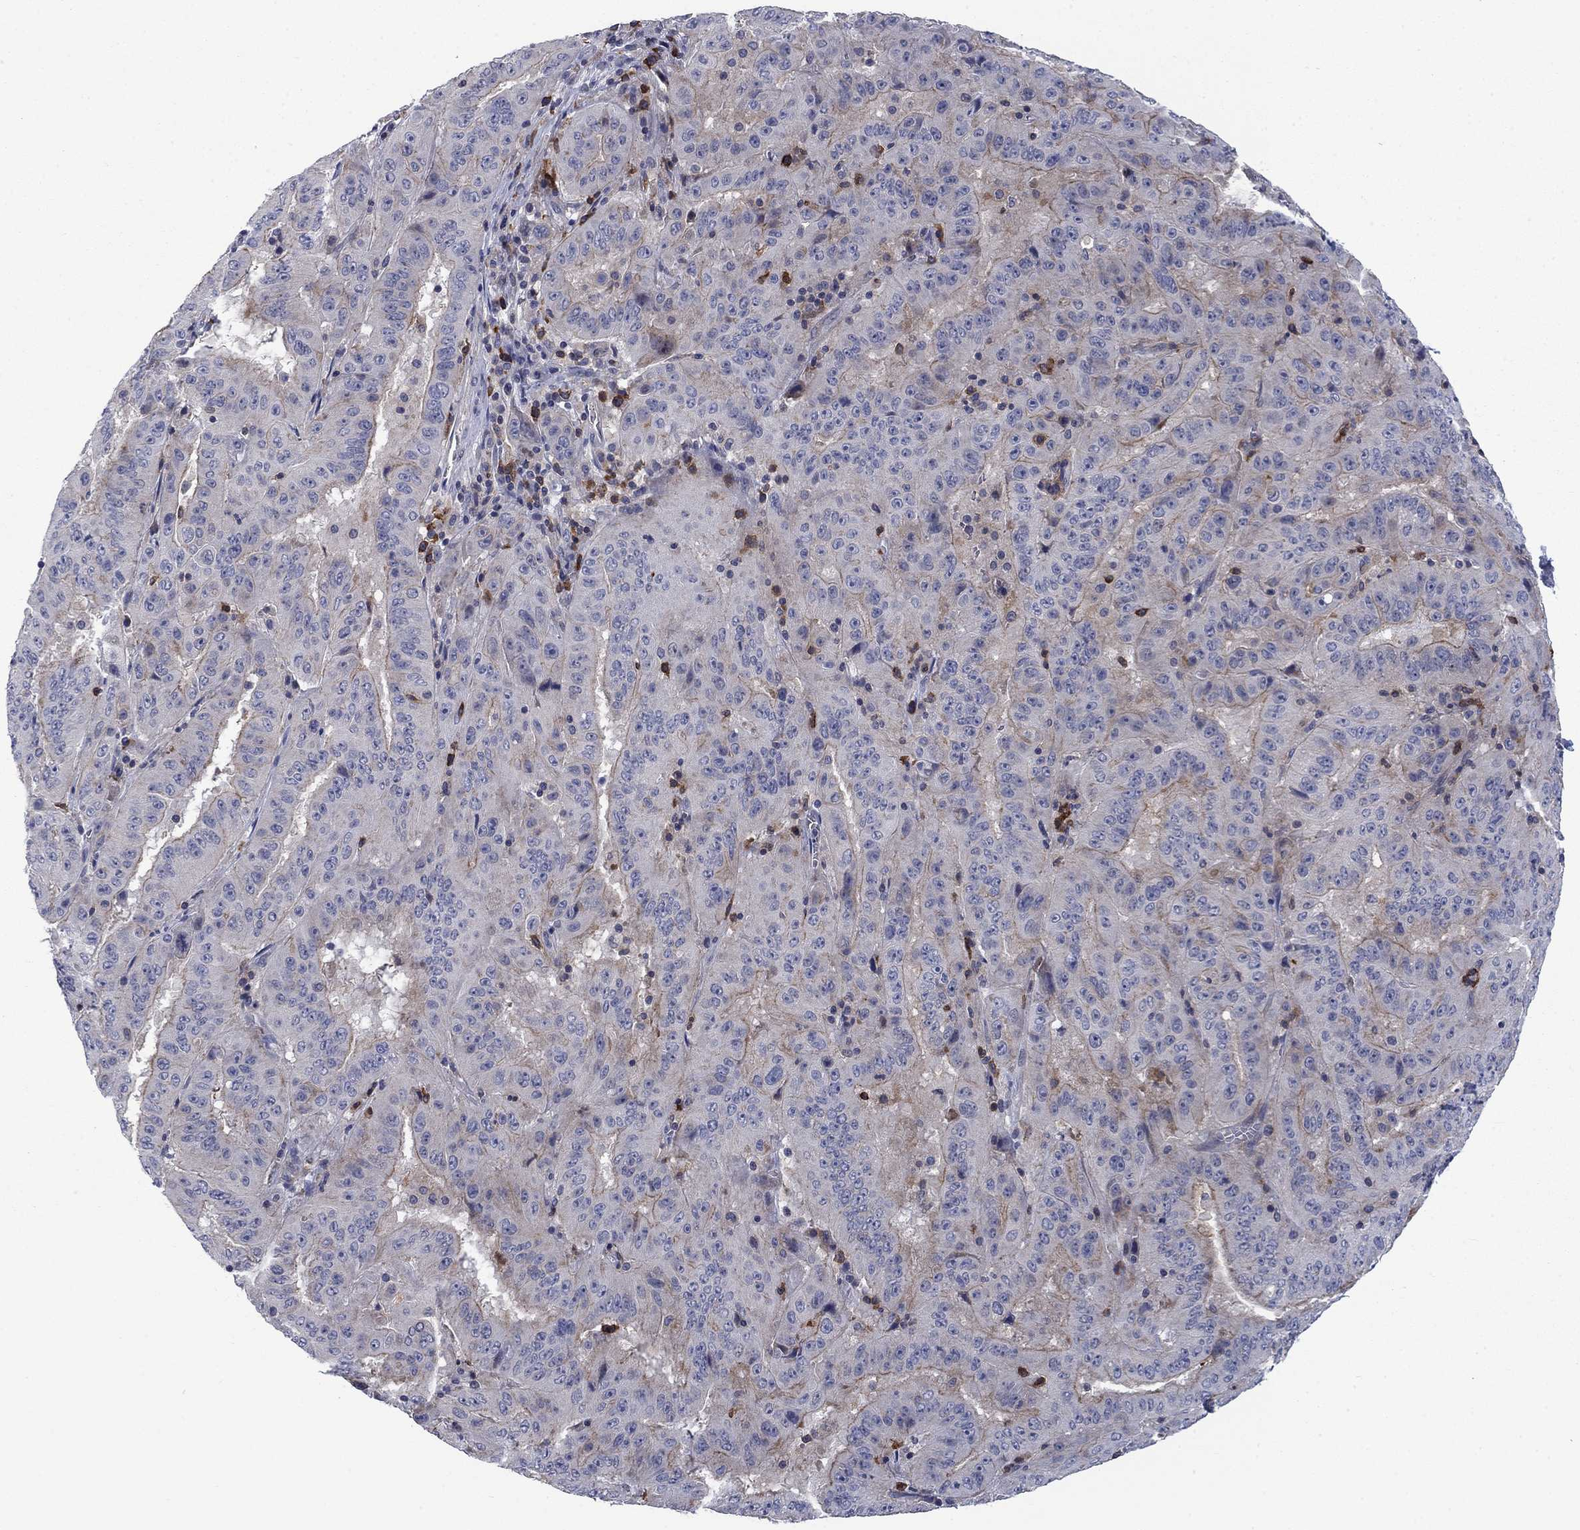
{"staining": {"intensity": "weak", "quantity": "25%-75%", "location": "cytoplasmic/membranous"}, "tissue": "pancreatic cancer", "cell_type": "Tumor cells", "image_type": "cancer", "snomed": [{"axis": "morphology", "description": "Adenocarcinoma, NOS"}, {"axis": "topography", "description": "Pancreas"}], "caption": "A brown stain labels weak cytoplasmic/membranous staining of a protein in human pancreatic adenocarcinoma tumor cells.", "gene": "KIF15", "patient": {"sex": "male", "age": 63}}